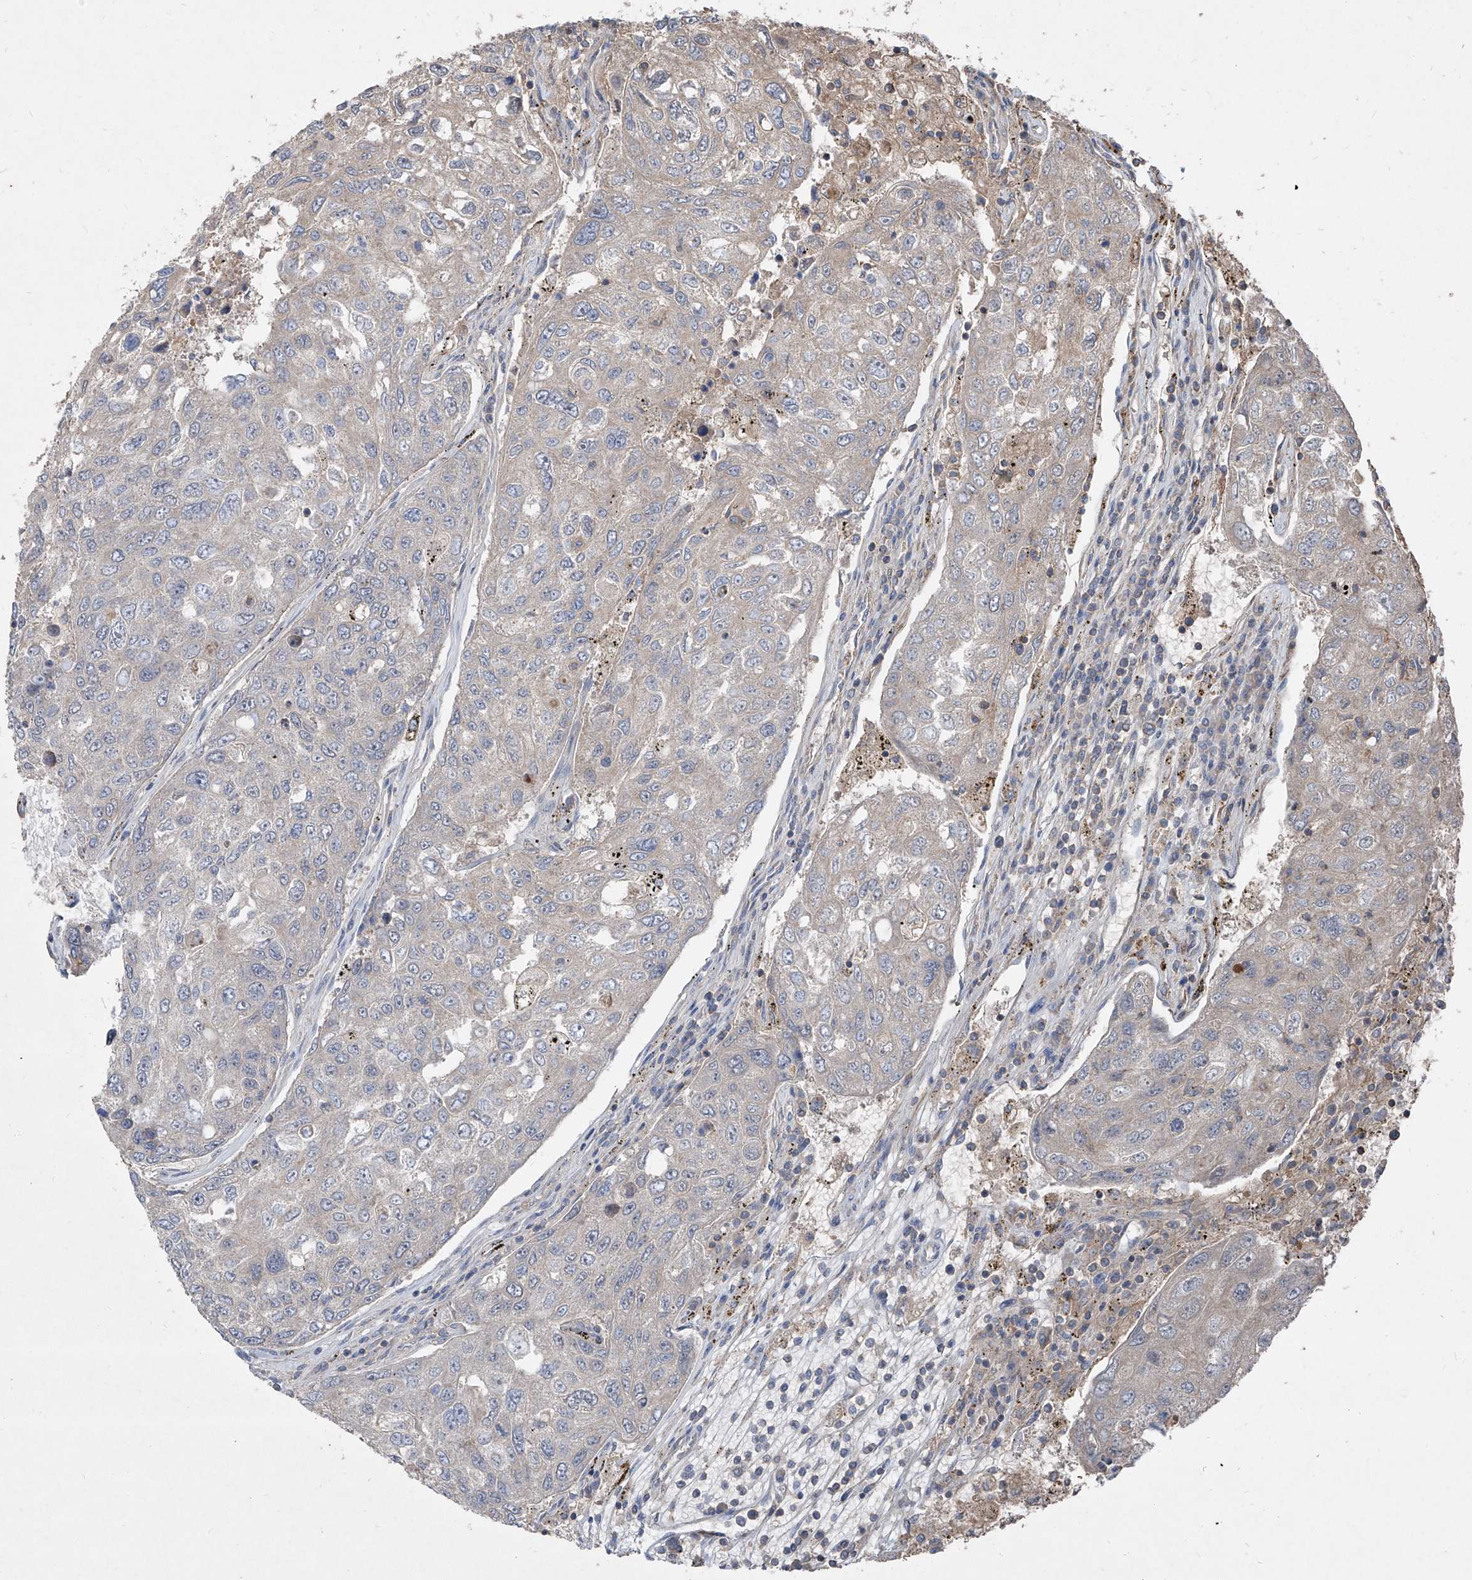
{"staining": {"intensity": "negative", "quantity": "none", "location": "none"}, "tissue": "urothelial cancer", "cell_type": "Tumor cells", "image_type": "cancer", "snomed": [{"axis": "morphology", "description": "Urothelial carcinoma, High grade"}, {"axis": "topography", "description": "Lymph node"}, {"axis": "topography", "description": "Urinary bladder"}], "caption": "Photomicrograph shows no protein positivity in tumor cells of urothelial cancer tissue. The staining was performed using DAB to visualize the protein expression in brown, while the nuclei were stained in blue with hematoxylin (Magnification: 20x).", "gene": "UFD1", "patient": {"sex": "male", "age": 51}}